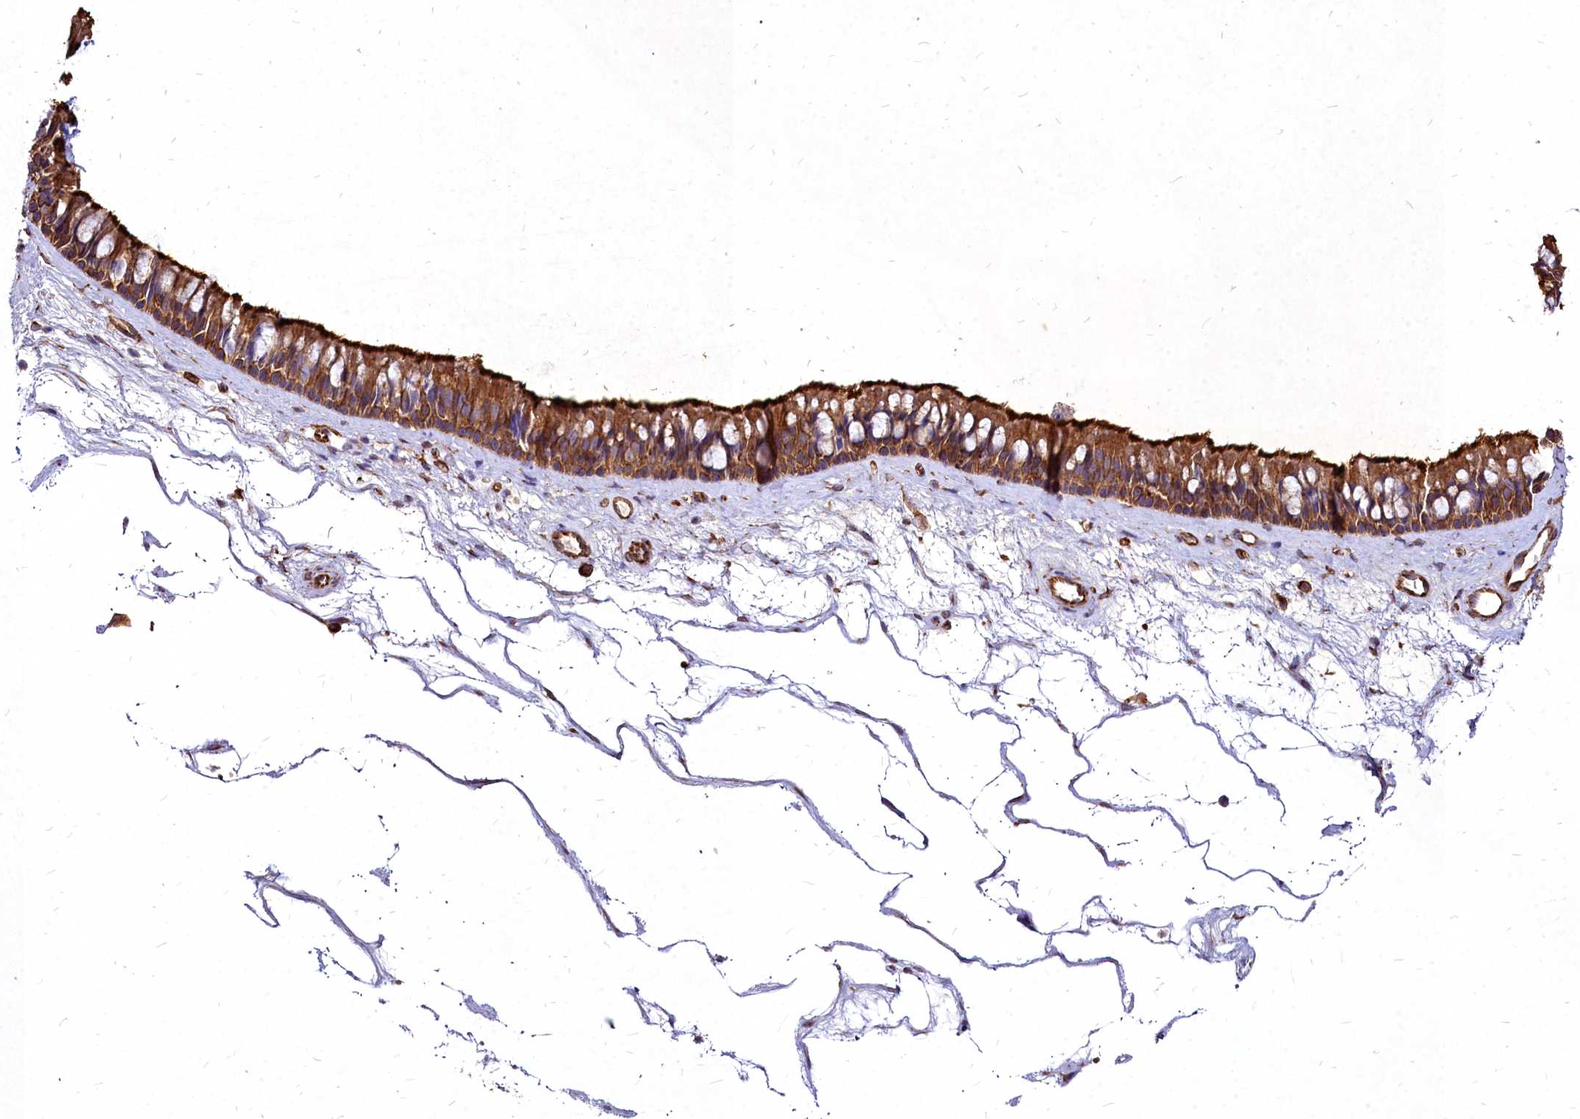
{"staining": {"intensity": "strong", "quantity": ">75%", "location": "cytoplasmic/membranous"}, "tissue": "nasopharynx", "cell_type": "Respiratory epithelial cells", "image_type": "normal", "snomed": [{"axis": "morphology", "description": "Normal tissue, NOS"}, {"axis": "topography", "description": "Nasopharynx"}], "caption": "High-magnification brightfield microscopy of normal nasopharynx stained with DAB (3,3'-diaminobenzidine) (brown) and counterstained with hematoxylin (blue). respiratory epithelial cells exhibit strong cytoplasmic/membranous expression is seen in about>75% of cells.", "gene": "SKA1", "patient": {"sex": "male", "age": 64}}